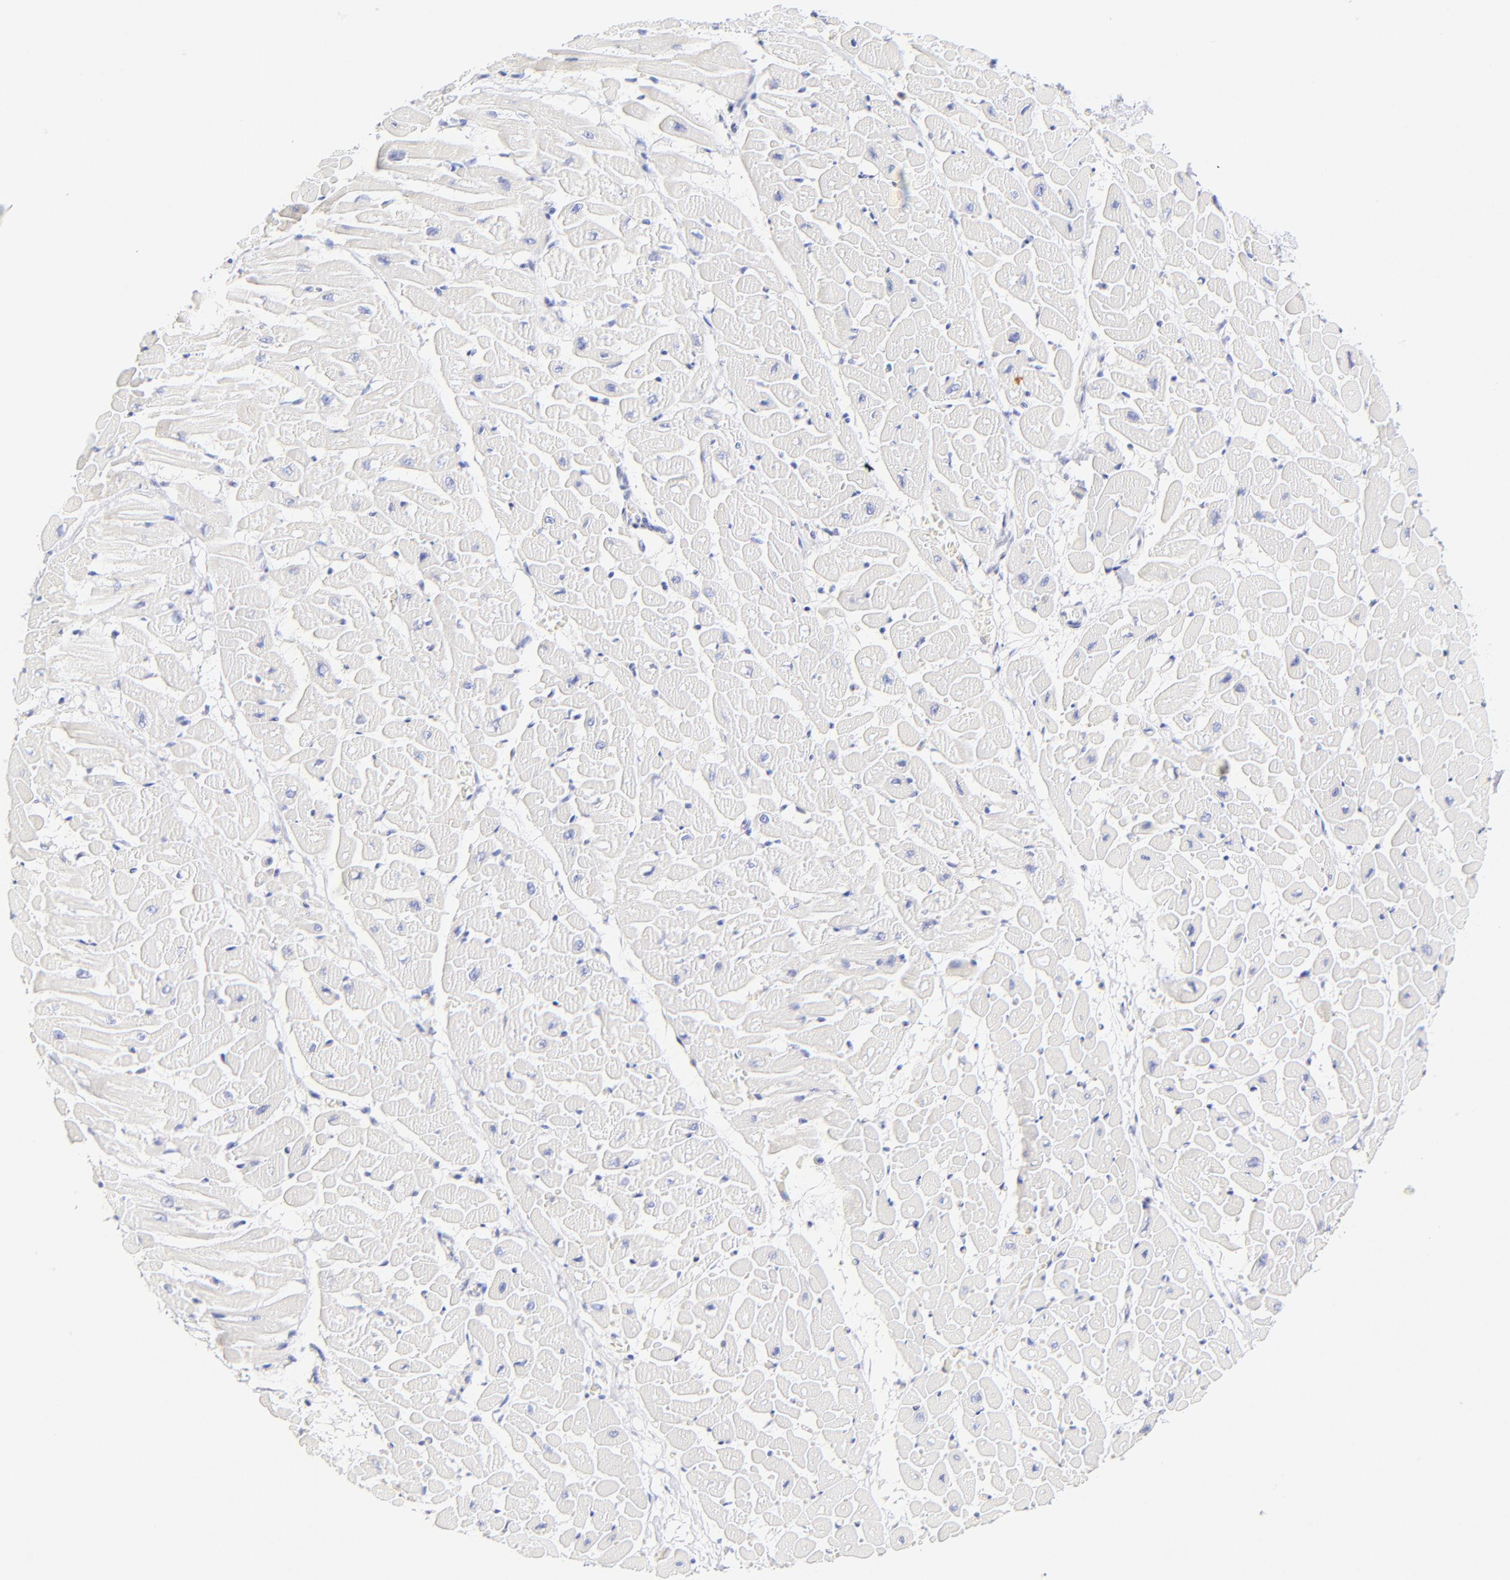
{"staining": {"intensity": "negative", "quantity": "none", "location": "none"}, "tissue": "heart muscle", "cell_type": "Cardiomyocytes", "image_type": "normal", "snomed": [{"axis": "morphology", "description": "Normal tissue, NOS"}, {"axis": "topography", "description": "Heart"}], "caption": "Human heart muscle stained for a protein using IHC reveals no positivity in cardiomyocytes.", "gene": "ASB9", "patient": {"sex": "male", "age": 45}}